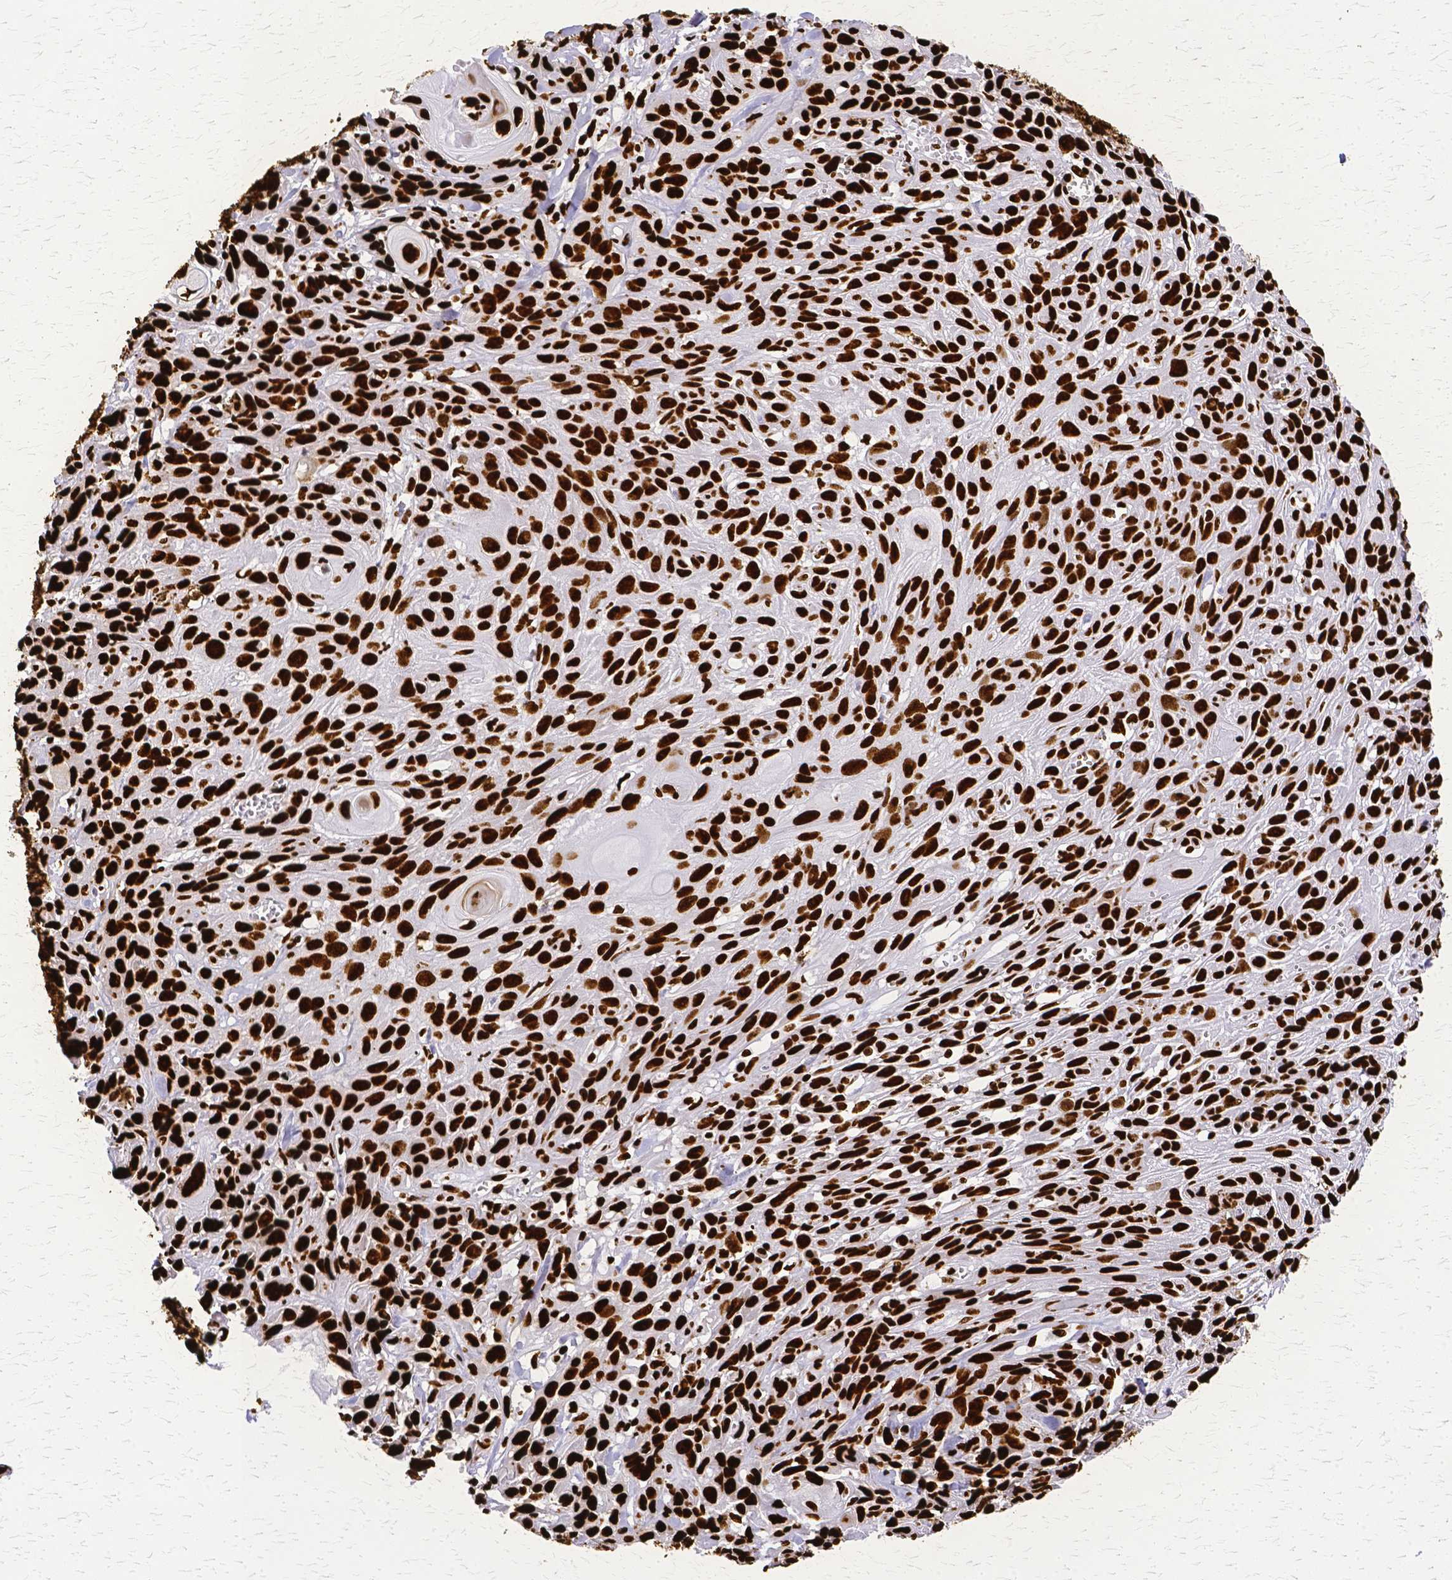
{"staining": {"intensity": "strong", "quantity": ">75%", "location": "nuclear"}, "tissue": "skin cancer", "cell_type": "Tumor cells", "image_type": "cancer", "snomed": [{"axis": "morphology", "description": "Squamous cell carcinoma, NOS"}, {"axis": "topography", "description": "Skin"}, {"axis": "topography", "description": "Vulva"}], "caption": "Immunohistochemistry (IHC) (DAB (3,3'-diaminobenzidine)) staining of squamous cell carcinoma (skin) shows strong nuclear protein staining in approximately >75% of tumor cells.", "gene": "SFPQ", "patient": {"sex": "female", "age": 83}}